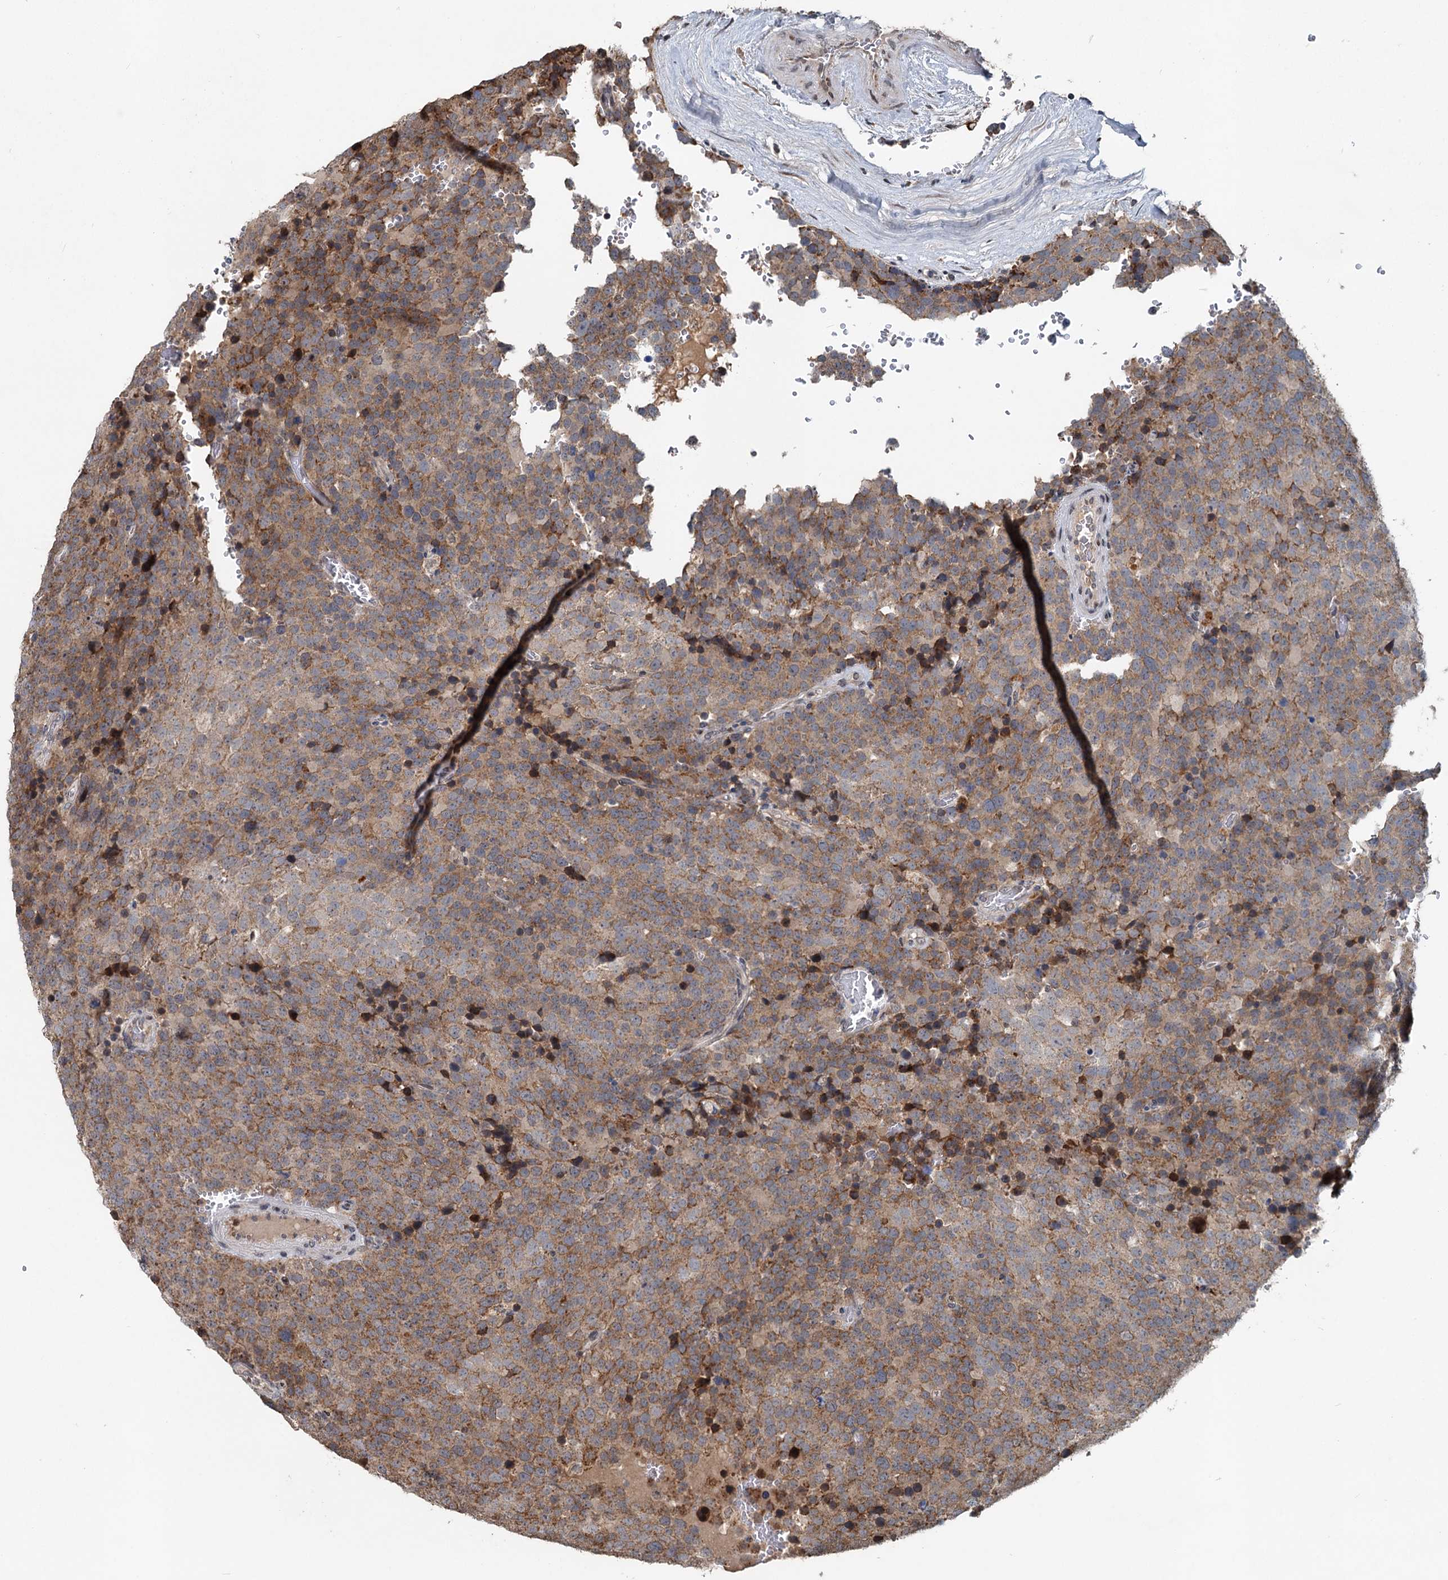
{"staining": {"intensity": "moderate", "quantity": ">75%", "location": "cytoplasmic/membranous"}, "tissue": "testis cancer", "cell_type": "Tumor cells", "image_type": "cancer", "snomed": [{"axis": "morphology", "description": "Seminoma, NOS"}, {"axis": "topography", "description": "Testis"}], "caption": "The immunohistochemical stain shows moderate cytoplasmic/membranous expression in tumor cells of testis seminoma tissue.", "gene": "RITA1", "patient": {"sex": "male", "age": 71}}